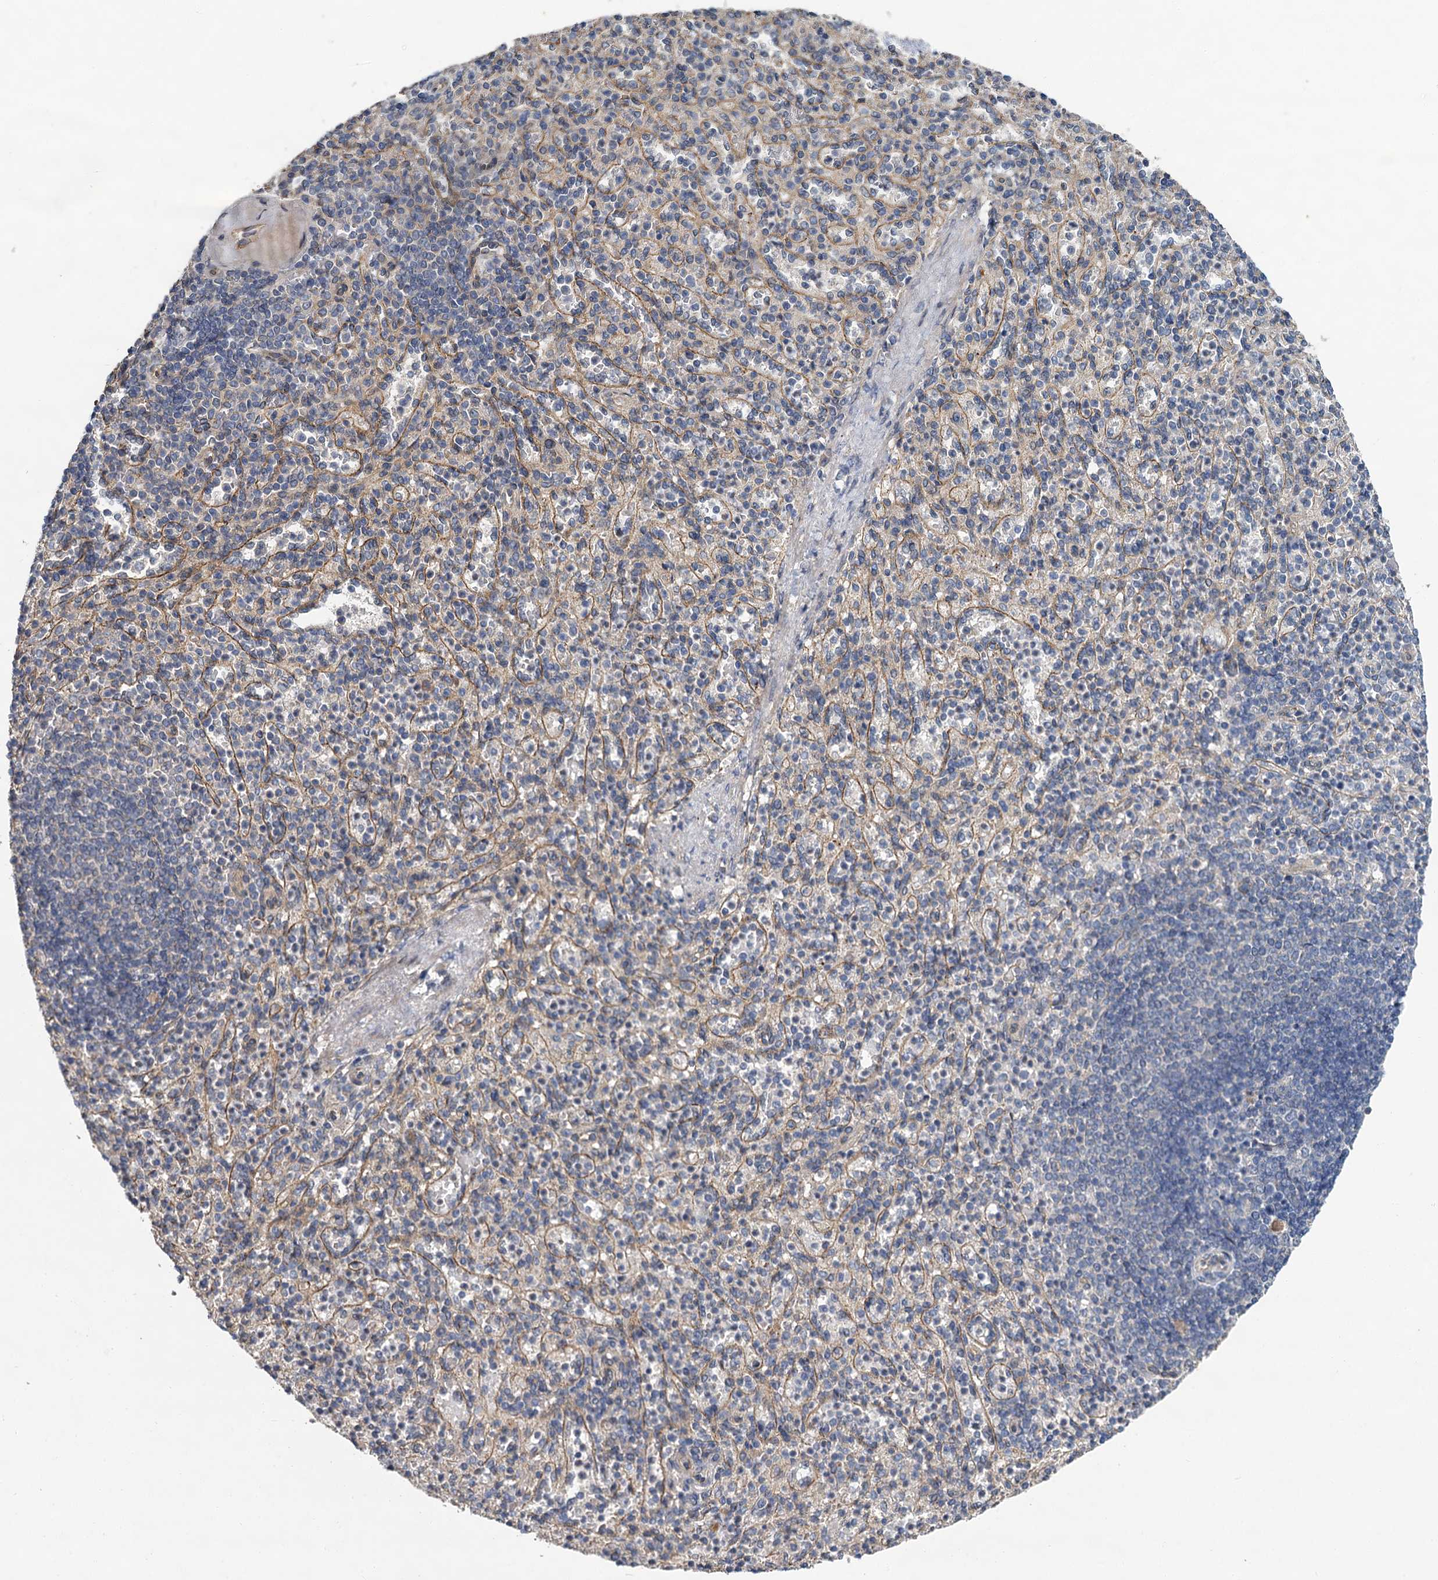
{"staining": {"intensity": "negative", "quantity": "none", "location": "none"}, "tissue": "spleen", "cell_type": "Cells in red pulp", "image_type": "normal", "snomed": [{"axis": "morphology", "description": "Normal tissue, NOS"}, {"axis": "topography", "description": "Spleen"}], "caption": "DAB immunohistochemical staining of unremarkable spleen demonstrates no significant expression in cells in red pulp. Brightfield microscopy of immunohistochemistry (IHC) stained with DAB (brown) and hematoxylin (blue), captured at high magnification.", "gene": "ZNF324", "patient": {"sex": "female", "age": 74}}